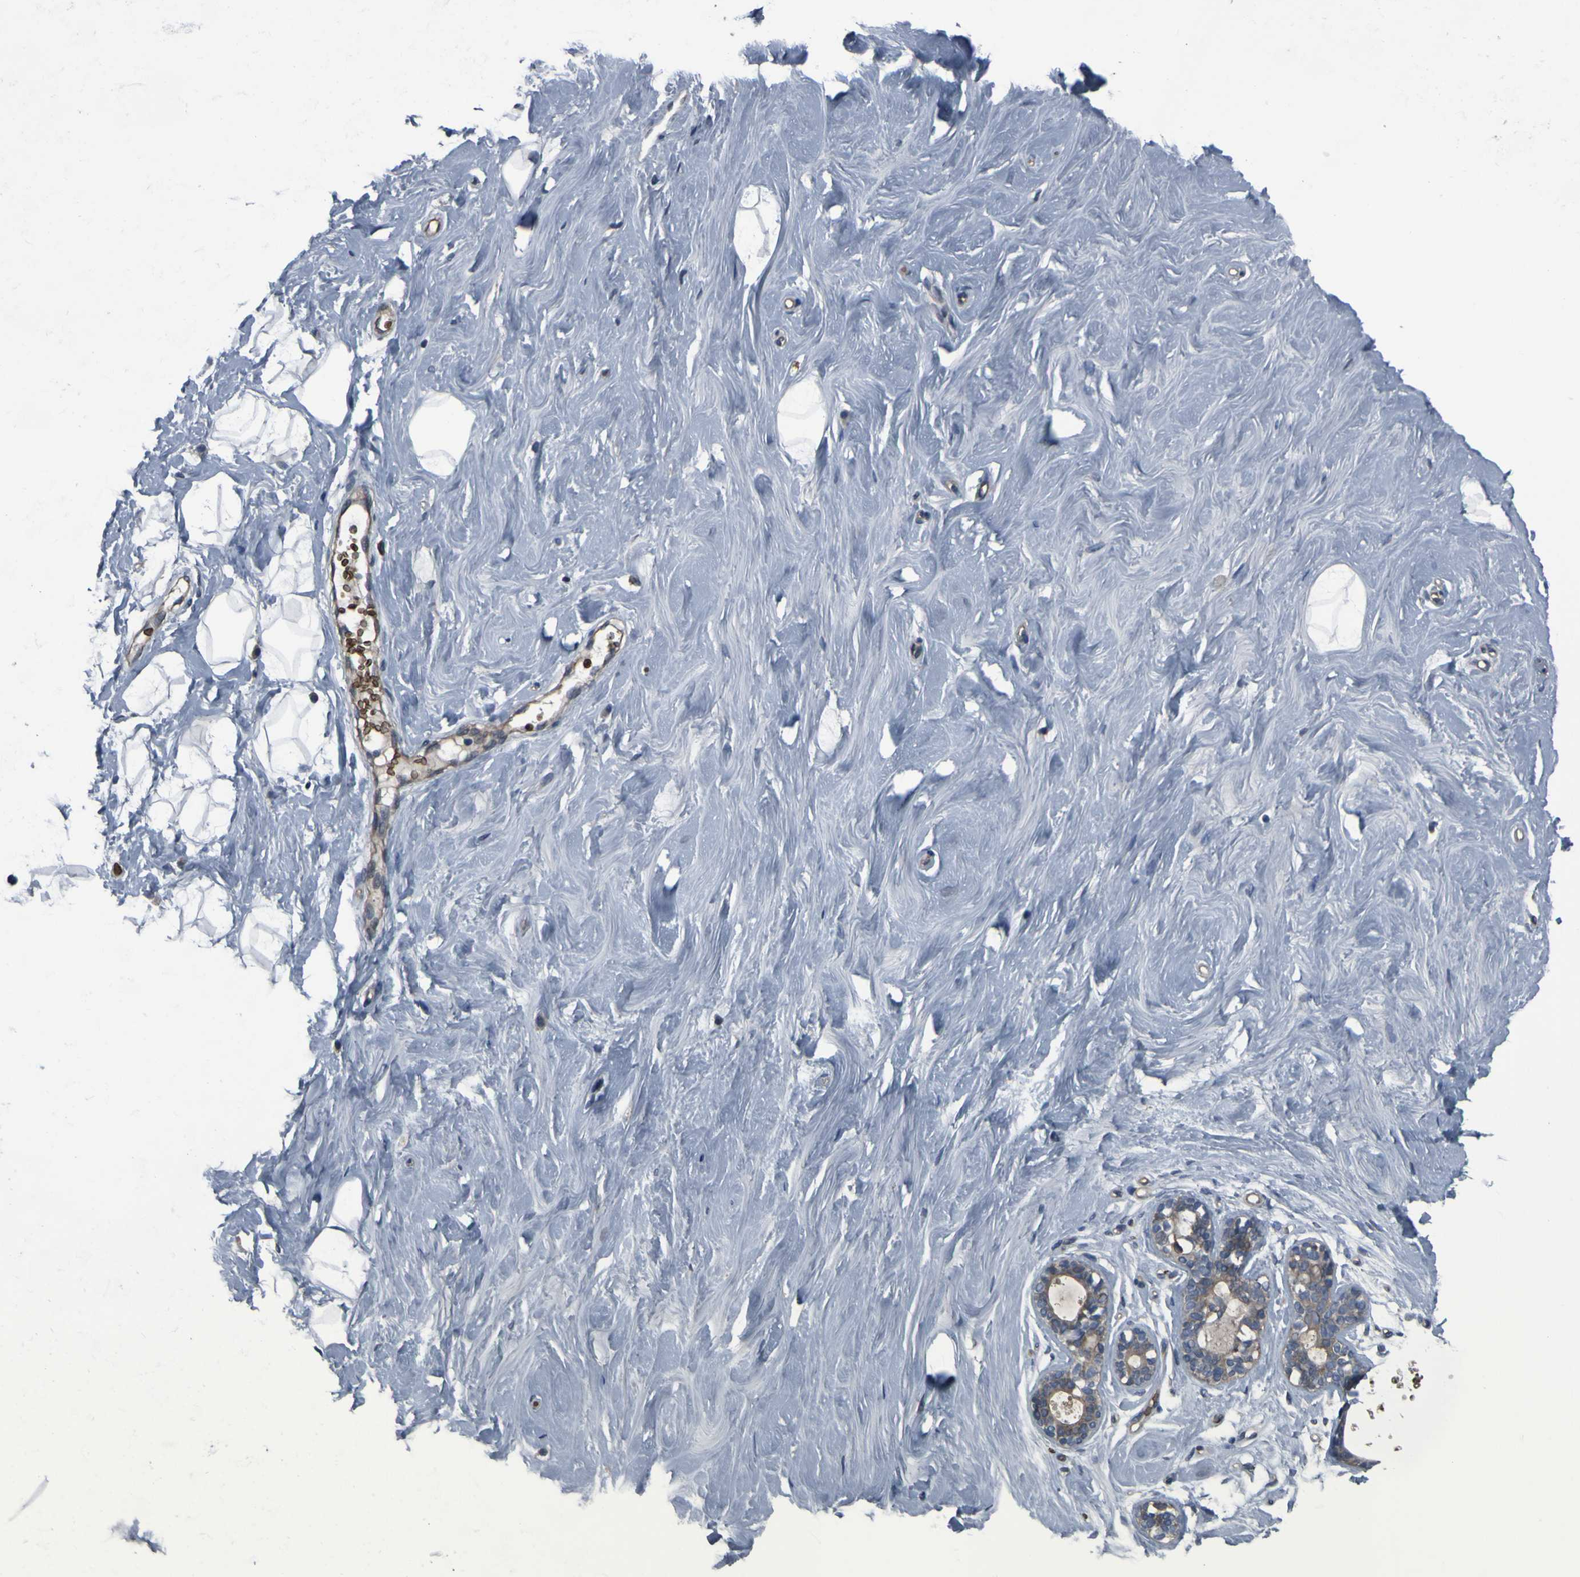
{"staining": {"intensity": "negative", "quantity": "none", "location": "none"}, "tissue": "breast", "cell_type": "Adipocytes", "image_type": "normal", "snomed": [{"axis": "morphology", "description": "Normal tissue, NOS"}, {"axis": "topography", "description": "Breast"}], "caption": "DAB immunohistochemical staining of benign human breast exhibits no significant positivity in adipocytes.", "gene": "GRAMD1A", "patient": {"sex": "female", "age": 23}}